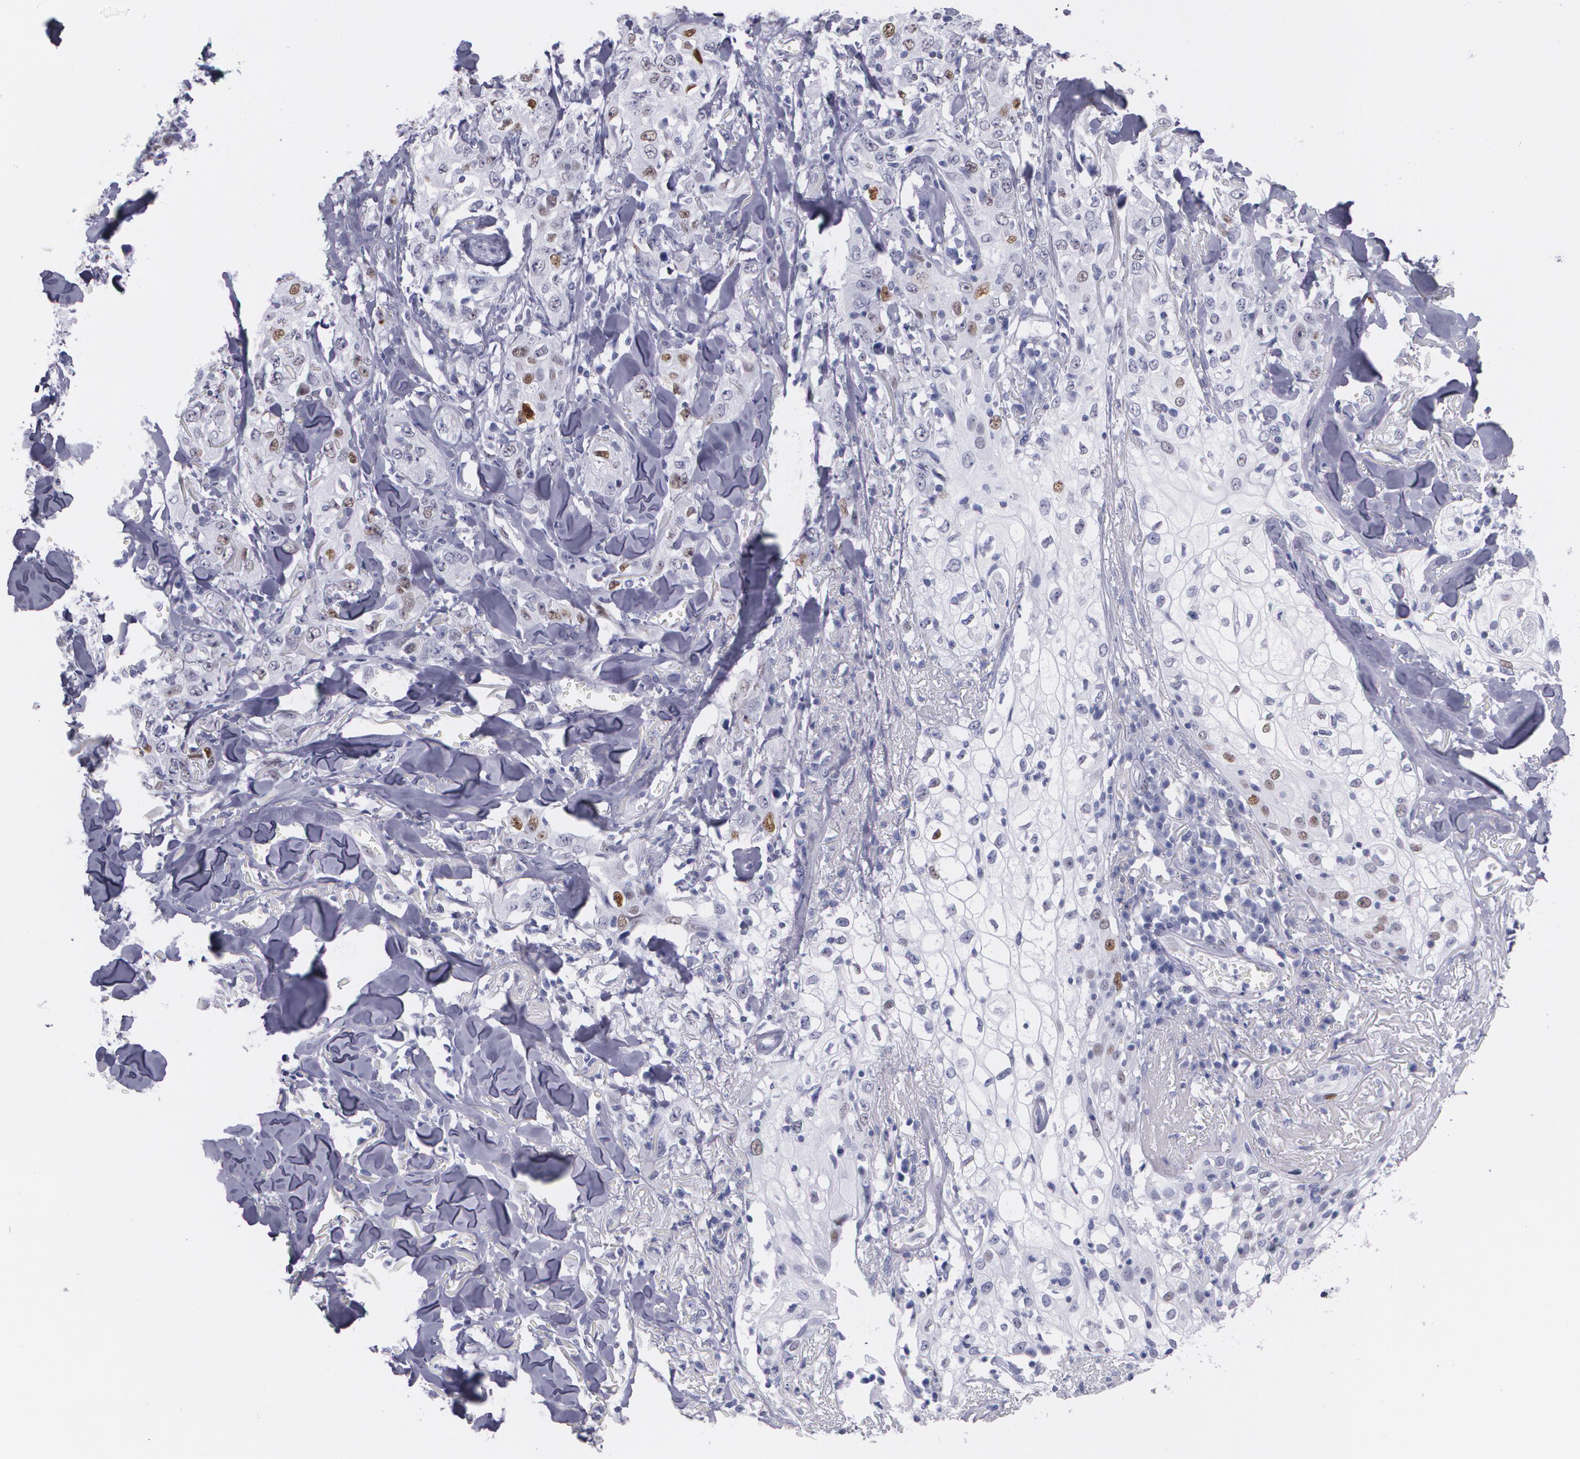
{"staining": {"intensity": "moderate", "quantity": "<25%", "location": "nuclear"}, "tissue": "skin cancer", "cell_type": "Tumor cells", "image_type": "cancer", "snomed": [{"axis": "morphology", "description": "Squamous cell carcinoma, NOS"}, {"axis": "topography", "description": "Skin"}], "caption": "About <25% of tumor cells in human skin cancer (squamous cell carcinoma) reveal moderate nuclear protein staining as visualized by brown immunohistochemical staining.", "gene": "TP53", "patient": {"sex": "male", "age": 65}}